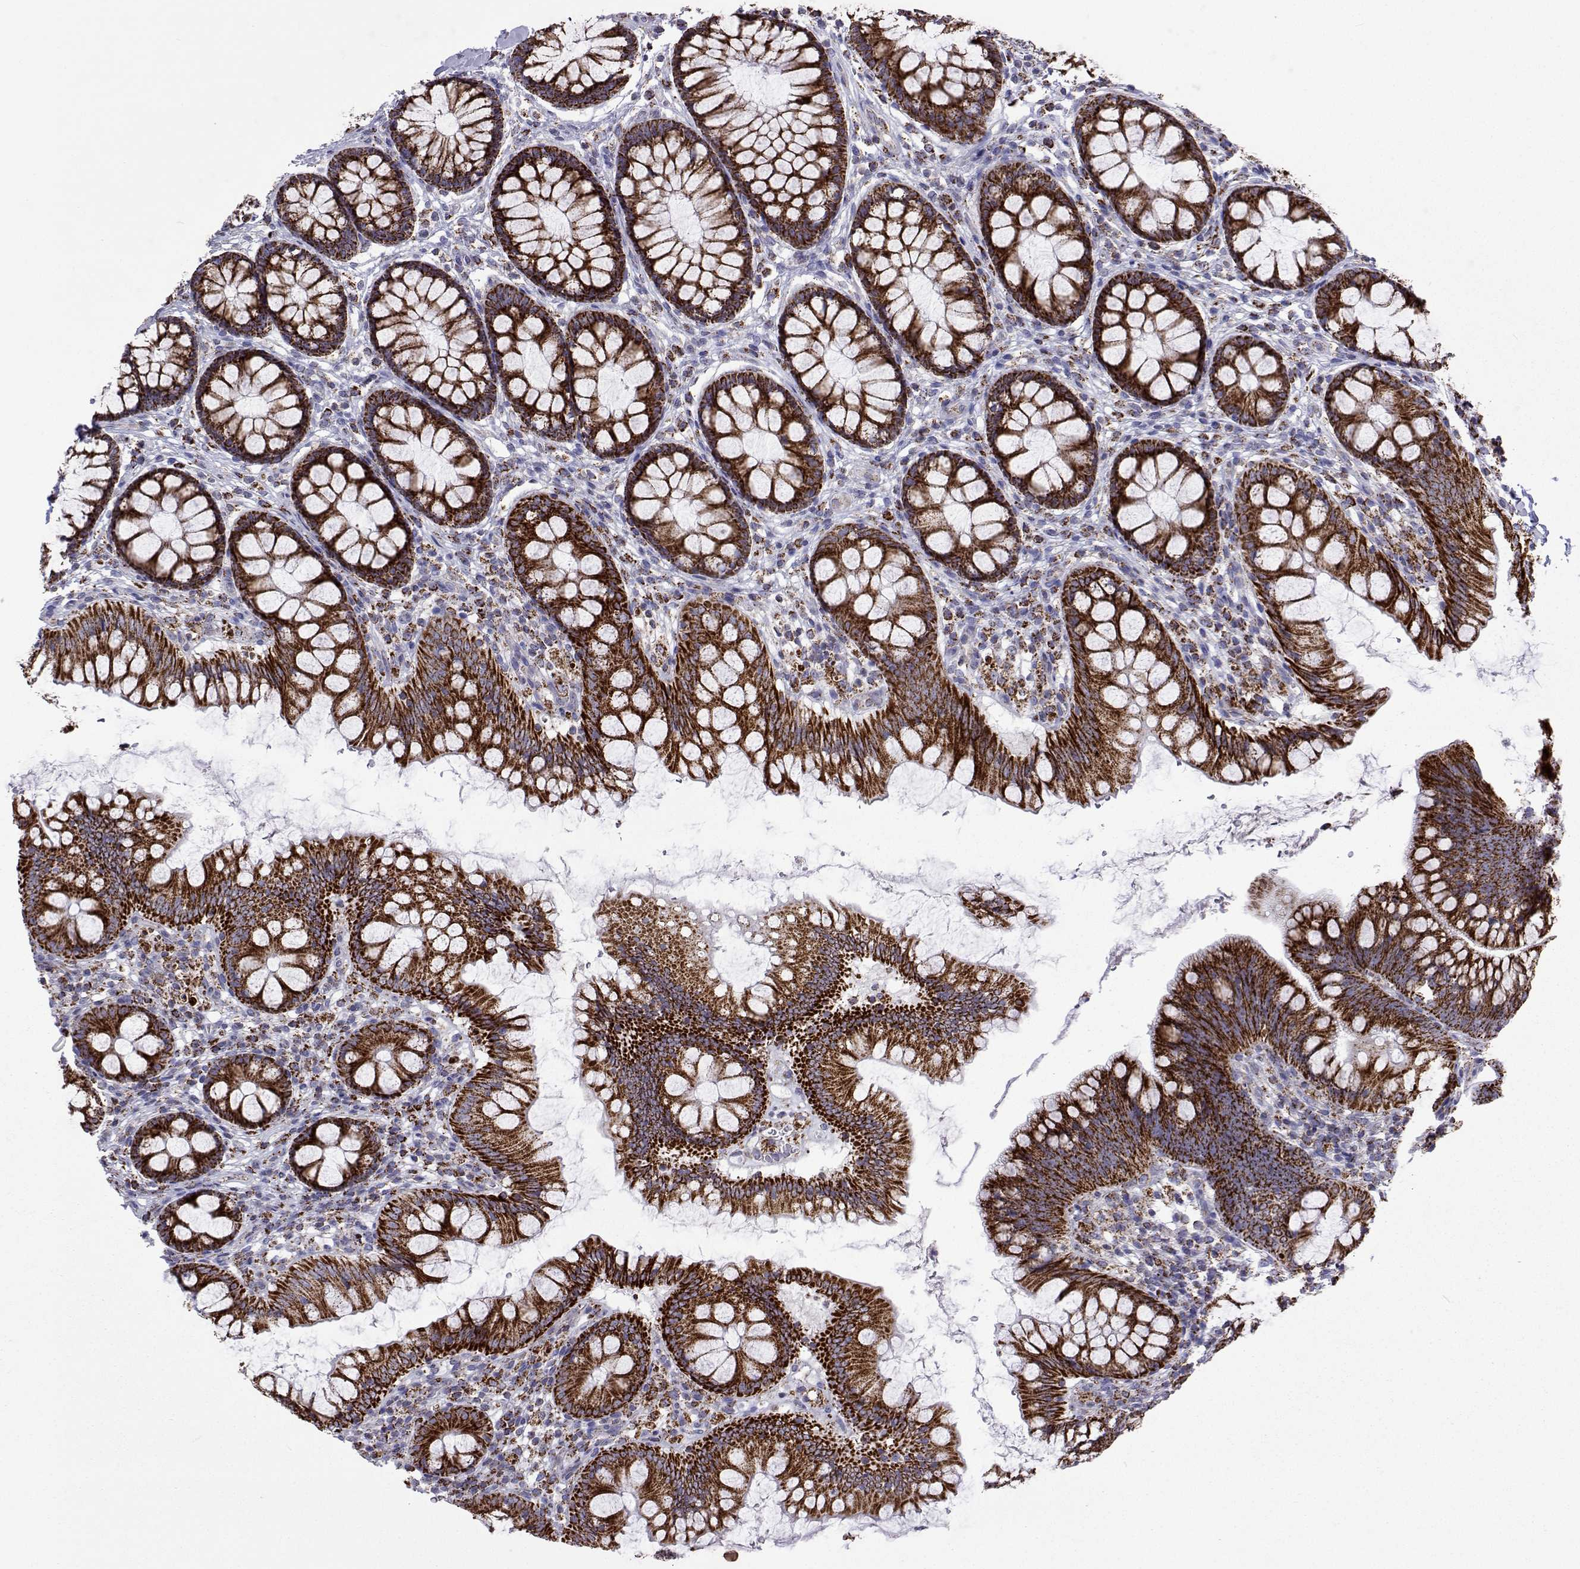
{"staining": {"intensity": "negative", "quantity": "none", "location": "none"}, "tissue": "colon", "cell_type": "Endothelial cells", "image_type": "normal", "snomed": [{"axis": "morphology", "description": "Normal tissue, NOS"}, {"axis": "morphology", "description": "Adenoma, NOS"}, {"axis": "topography", "description": "Soft tissue"}, {"axis": "topography", "description": "Colon"}], "caption": "This micrograph is of unremarkable colon stained with immunohistochemistry (IHC) to label a protein in brown with the nuclei are counter-stained blue. There is no expression in endothelial cells. The staining is performed using DAB brown chromogen with nuclei counter-stained in using hematoxylin.", "gene": "MCCC2", "patient": {"sex": "male", "age": 47}}